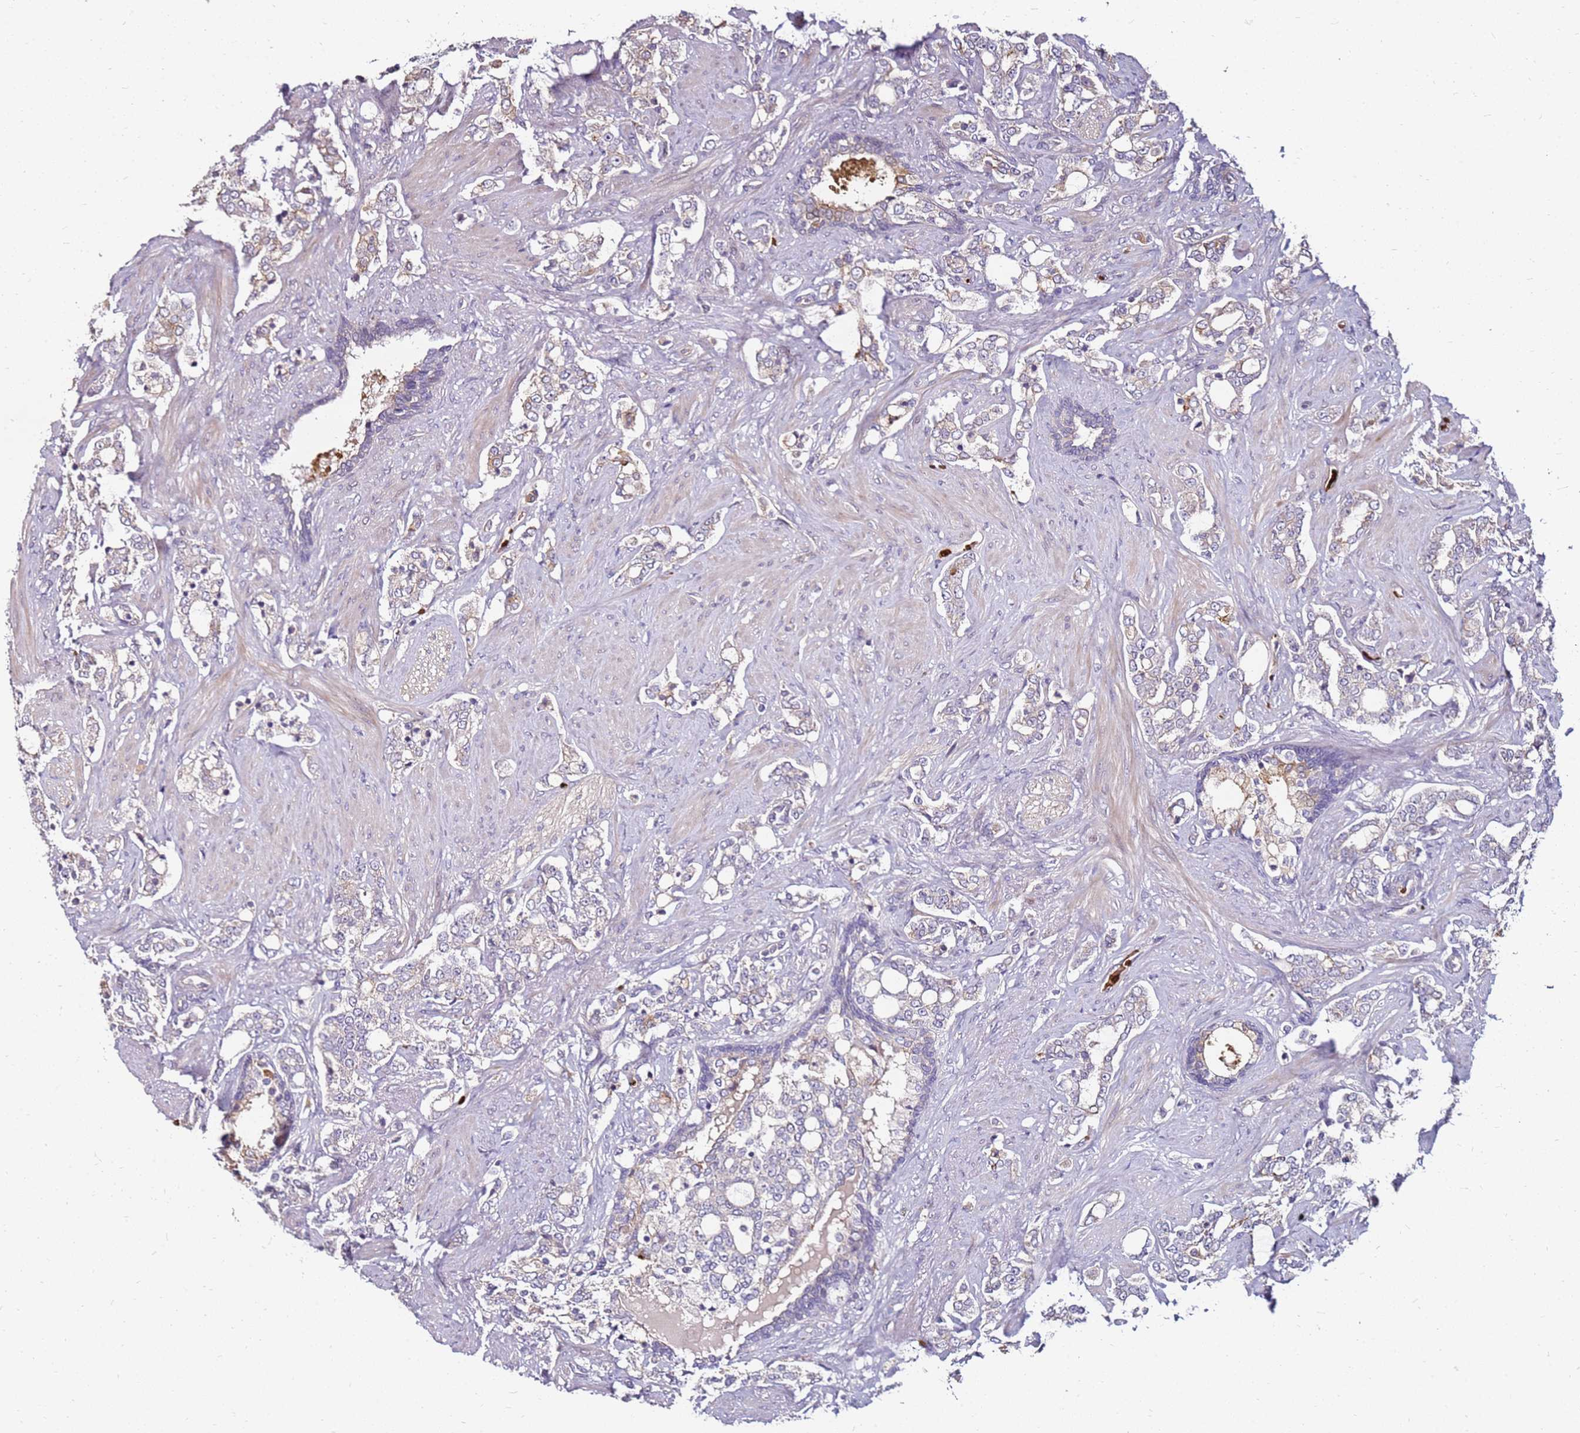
{"staining": {"intensity": "negative", "quantity": "none", "location": "none"}, "tissue": "prostate cancer", "cell_type": "Tumor cells", "image_type": "cancer", "snomed": [{"axis": "morphology", "description": "Adenocarcinoma, High grade"}, {"axis": "topography", "description": "Prostate"}], "caption": "Immunohistochemistry histopathology image of prostate cancer stained for a protein (brown), which demonstrates no staining in tumor cells.", "gene": "RNF11", "patient": {"sex": "male", "age": 64}}